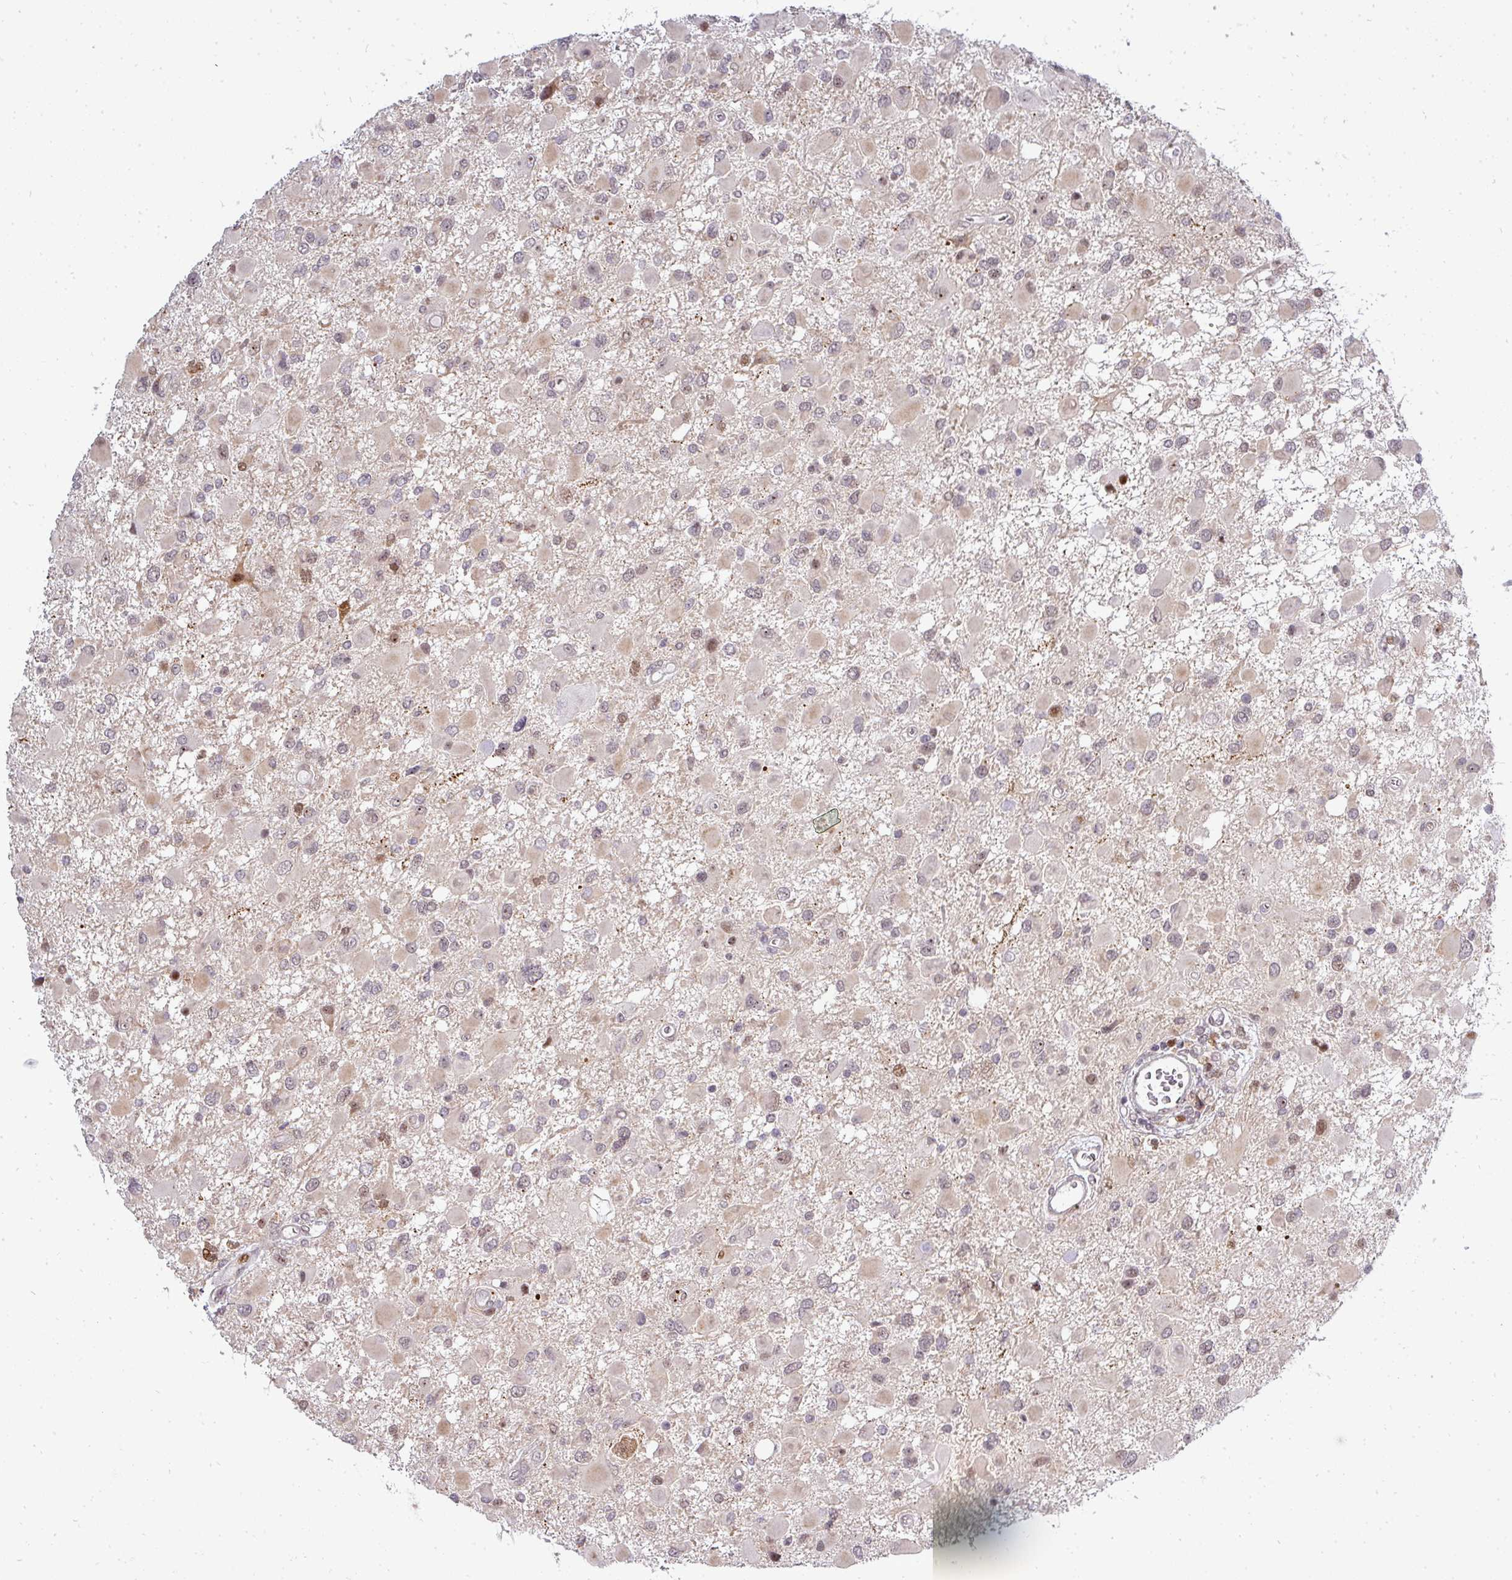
{"staining": {"intensity": "weak", "quantity": "<25%", "location": "nuclear"}, "tissue": "glioma", "cell_type": "Tumor cells", "image_type": "cancer", "snomed": [{"axis": "morphology", "description": "Glioma, malignant, High grade"}, {"axis": "topography", "description": "Brain"}], "caption": "The IHC micrograph has no significant positivity in tumor cells of glioma tissue.", "gene": "PATZ1", "patient": {"sex": "male", "age": 53}}